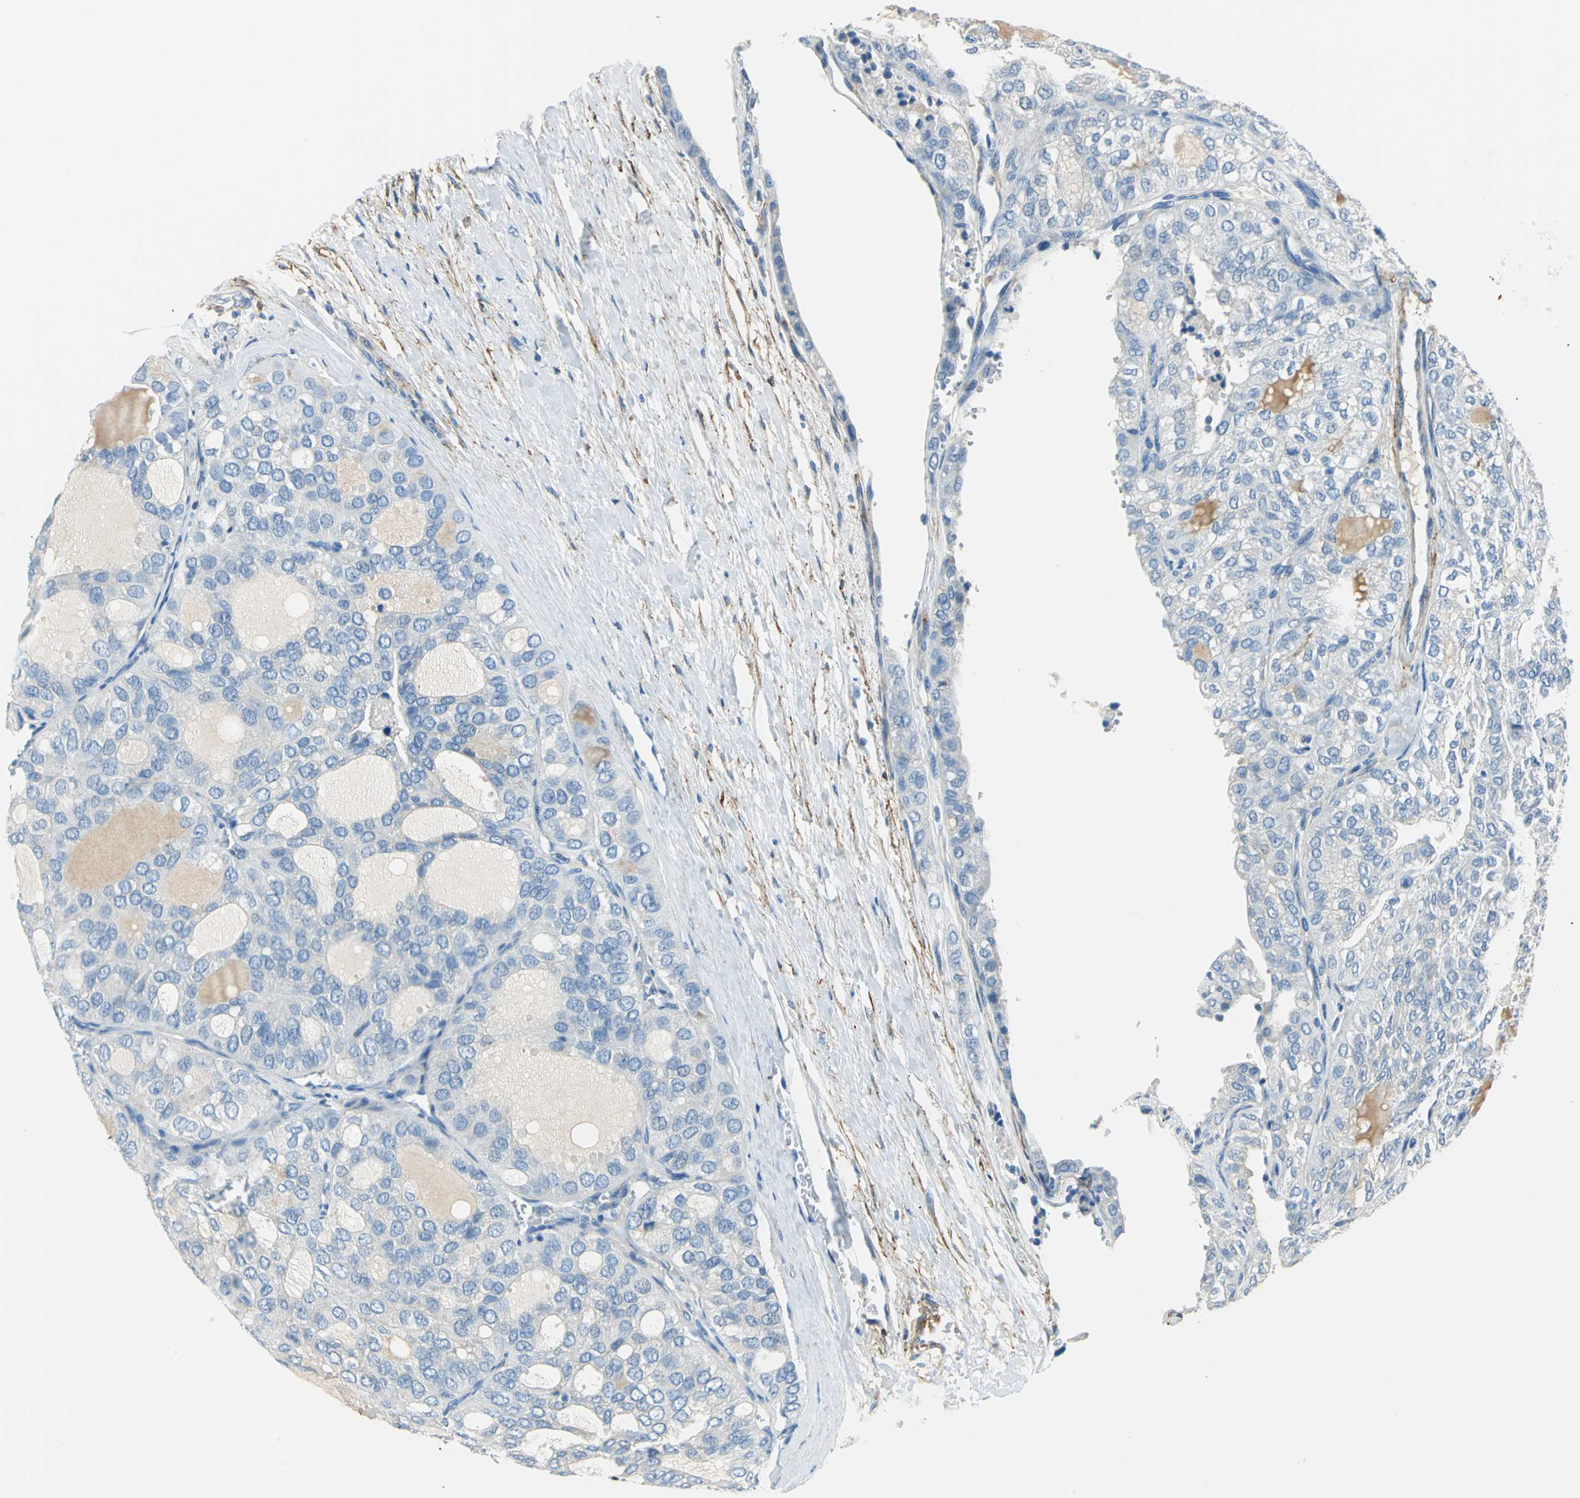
{"staining": {"intensity": "negative", "quantity": "none", "location": "none"}, "tissue": "thyroid cancer", "cell_type": "Tumor cells", "image_type": "cancer", "snomed": [{"axis": "morphology", "description": "Follicular adenoma carcinoma, NOS"}, {"axis": "topography", "description": "Thyroid gland"}], "caption": "Tumor cells are negative for brown protein staining in follicular adenoma carcinoma (thyroid).", "gene": "AKAP12", "patient": {"sex": "male", "age": 75}}